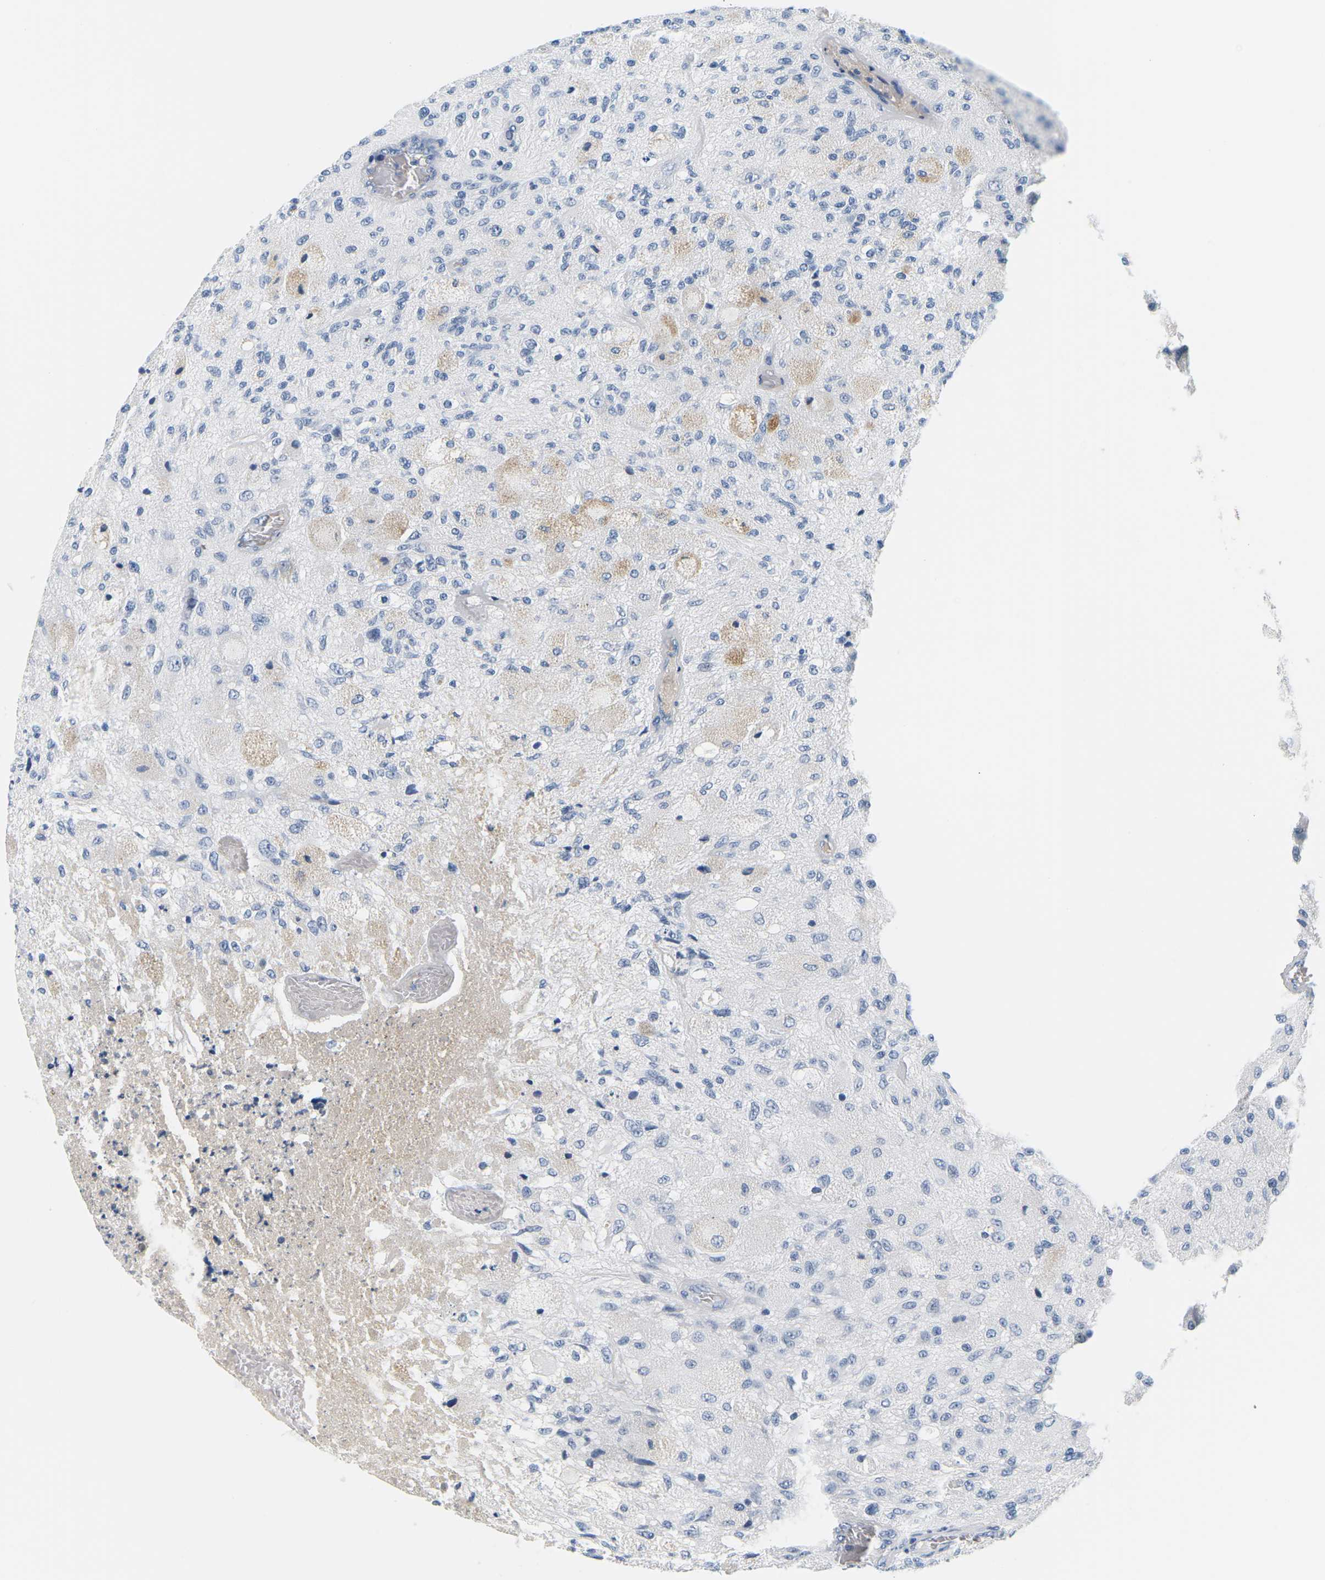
{"staining": {"intensity": "negative", "quantity": "none", "location": "none"}, "tissue": "glioma", "cell_type": "Tumor cells", "image_type": "cancer", "snomed": [{"axis": "morphology", "description": "Normal tissue, NOS"}, {"axis": "morphology", "description": "Glioma, malignant, High grade"}, {"axis": "topography", "description": "Cerebral cortex"}], "caption": "Immunohistochemistry of human malignant high-grade glioma exhibits no staining in tumor cells. (DAB (3,3'-diaminobenzidine) immunohistochemistry, high magnification).", "gene": "APOB", "patient": {"sex": "male", "age": 77}}